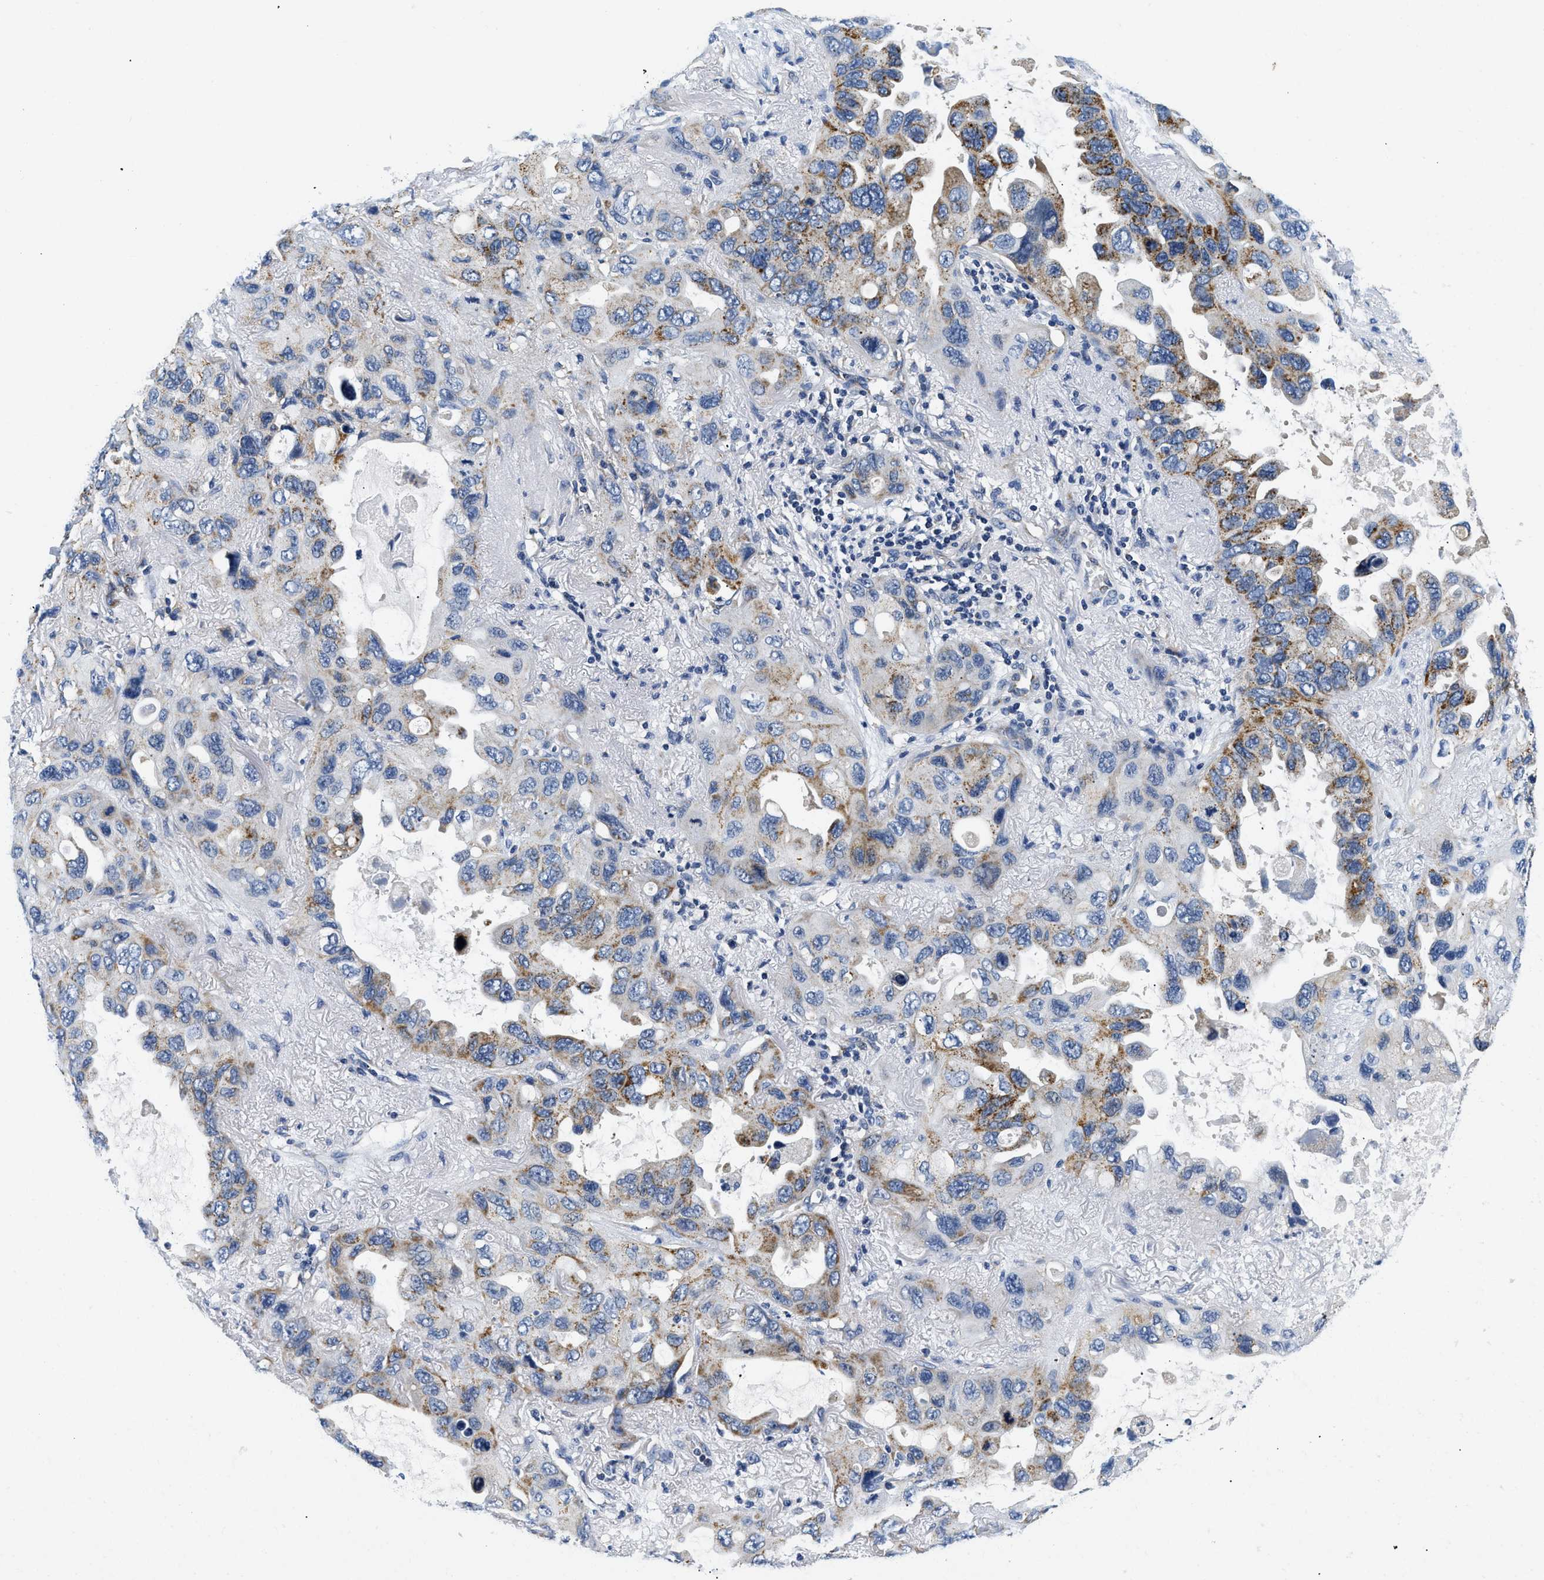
{"staining": {"intensity": "moderate", "quantity": "25%-75%", "location": "cytoplasmic/membranous"}, "tissue": "lung cancer", "cell_type": "Tumor cells", "image_type": "cancer", "snomed": [{"axis": "morphology", "description": "Squamous cell carcinoma, NOS"}, {"axis": "topography", "description": "Lung"}], "caption": "Lung cancer (squamous cell carcinoma) stained for a protein exhibits moderate cytoplasmic/membranous positivity in tumor cells.", "gene": "PDP1", "patient": {"sex": "female", "age": 73}}